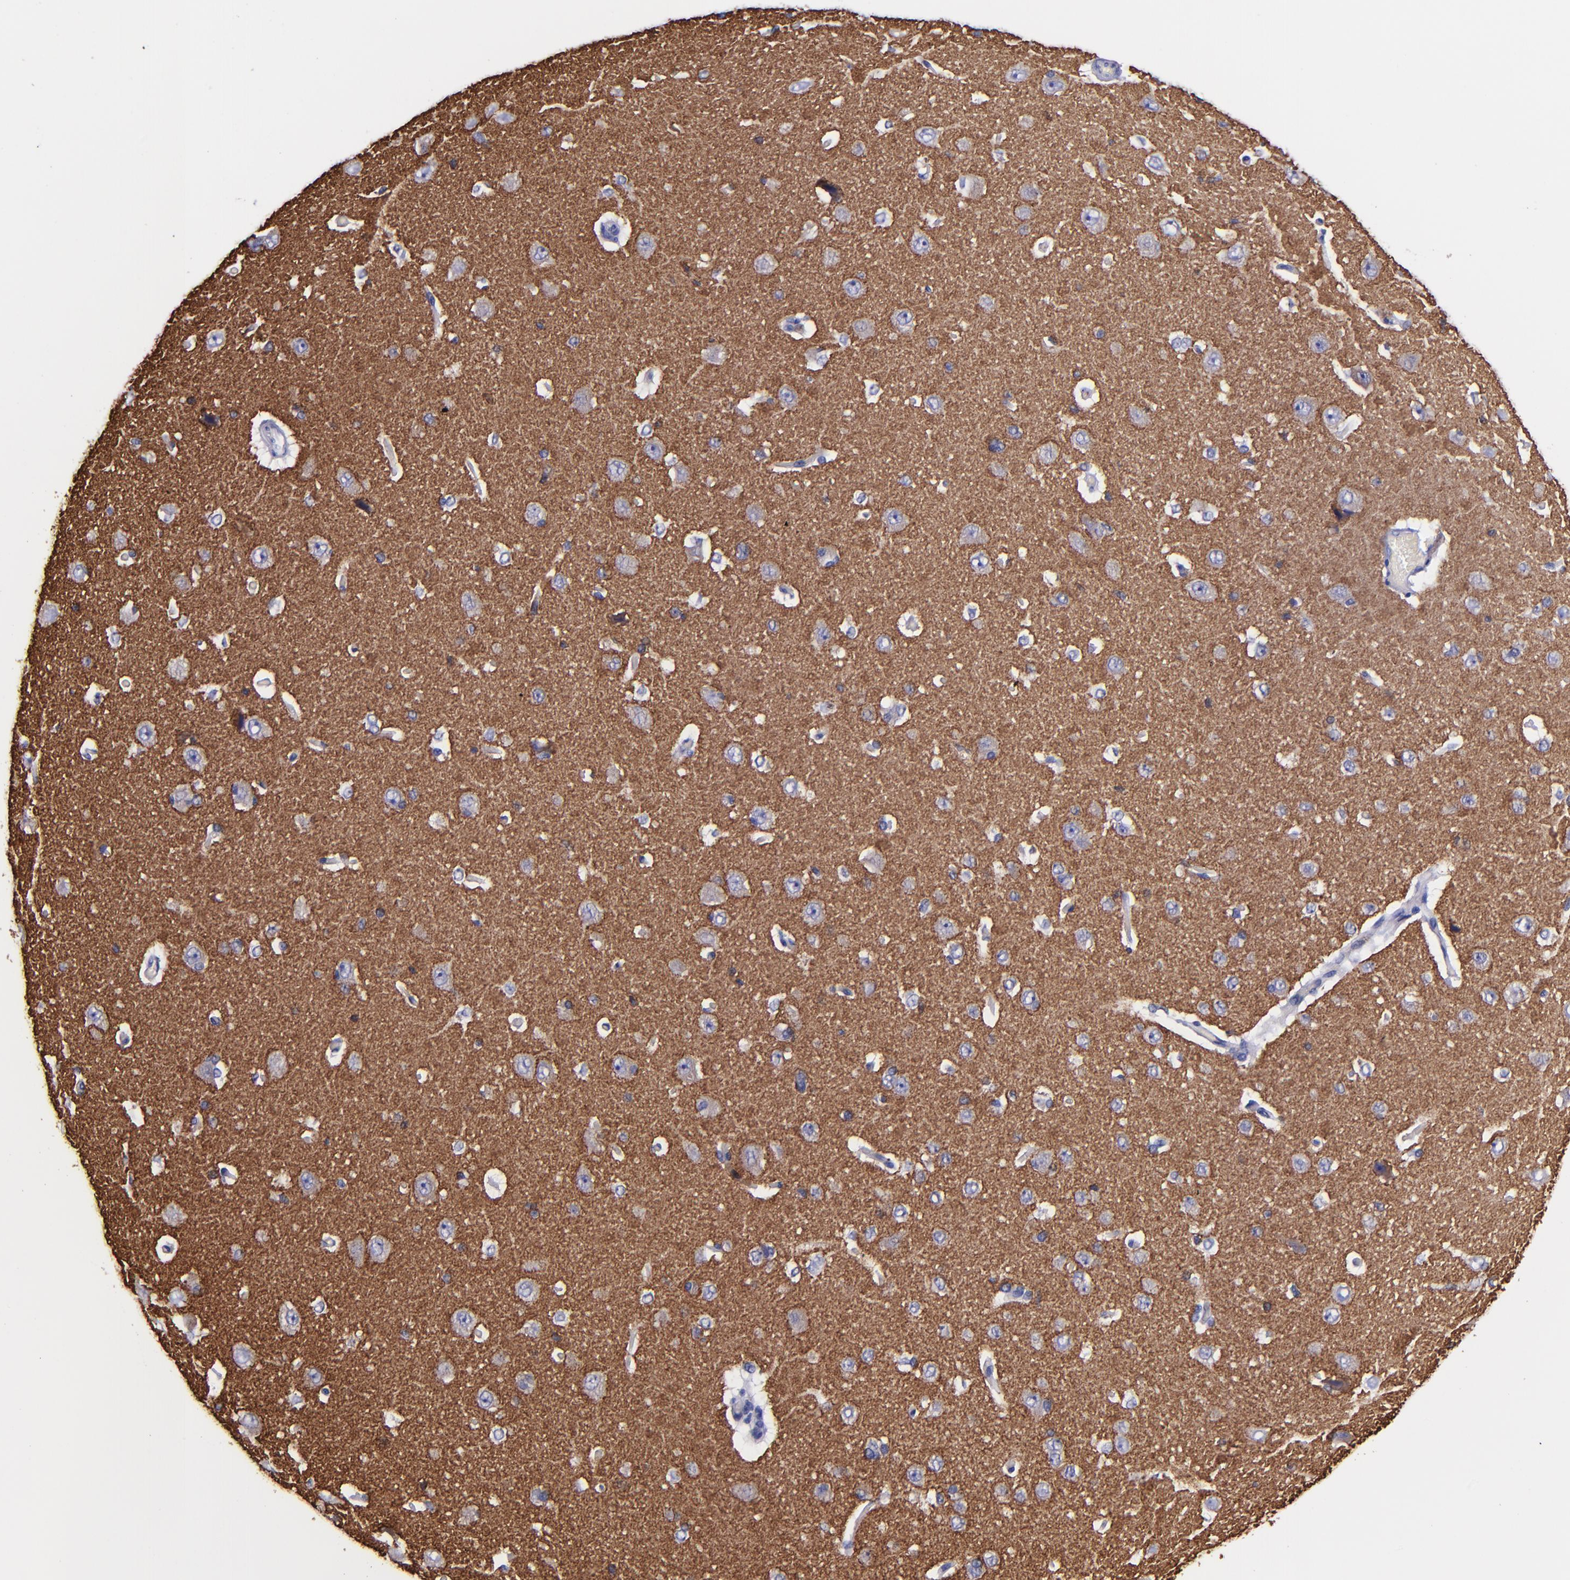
{"staining": {"intensity": "negative", "quantity": "none", "location": "none"}, "tissue": "cerebral cortex", "cell_type": "Endothelial cells", "image_type": "normal", "snomed": [{"axis": "morphology", "description": "Normal tissue, NOS"}, {"axis": "topography", "description": "Cerebral cortex"}], "caption": "A photomicrograph of cerebral cortex stained for a protein shows no brown staining in endothelial cells. (Stains: DAB (3,3'-diaminobenzidine) immunohistochemistry with hematoxylin counter stain, Microscopy: brightfield microscopy at high magnification).", "gene": "SV2A", "patient": {"sex": "female", "age": 45}}